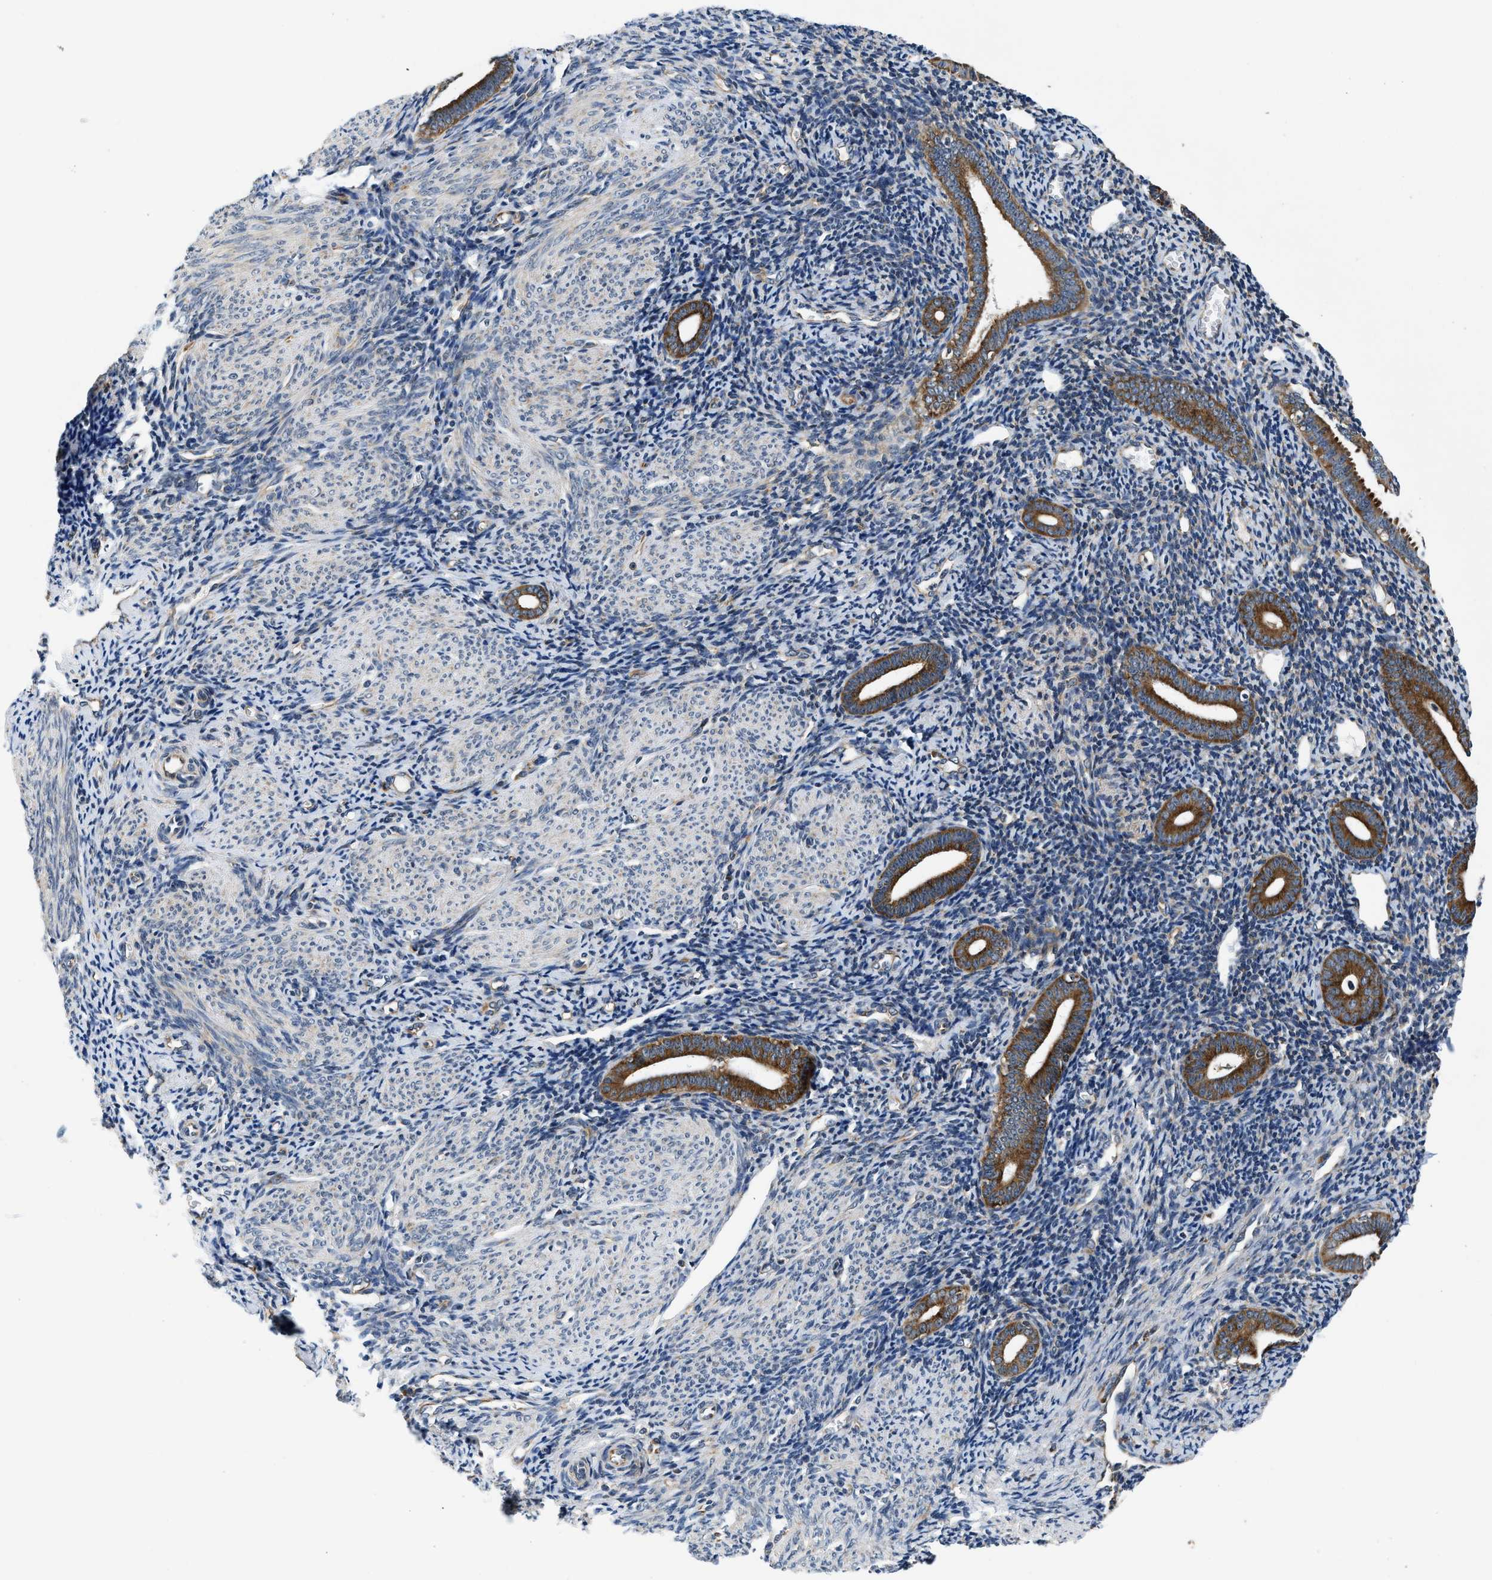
{"staining": {"intensity": "negative", "quantity": "none", "location": "none"}, "tissue": "endometrium", "cell_type": "Cells in endometrial stroma", "image_type": "normal", "snomed": [{"axis": "morphology", "description": "Normal tissue, NOS"}, {"axis": "topography", "description": "Endometrium"}], "caption": "This is an immunohistochemistry (IHC) micrograph of benign endometrium. There is no staining in cells in endometrial stroma.", "gene": "PA2G4", "patient": {"sex": "female", "age": 50}}